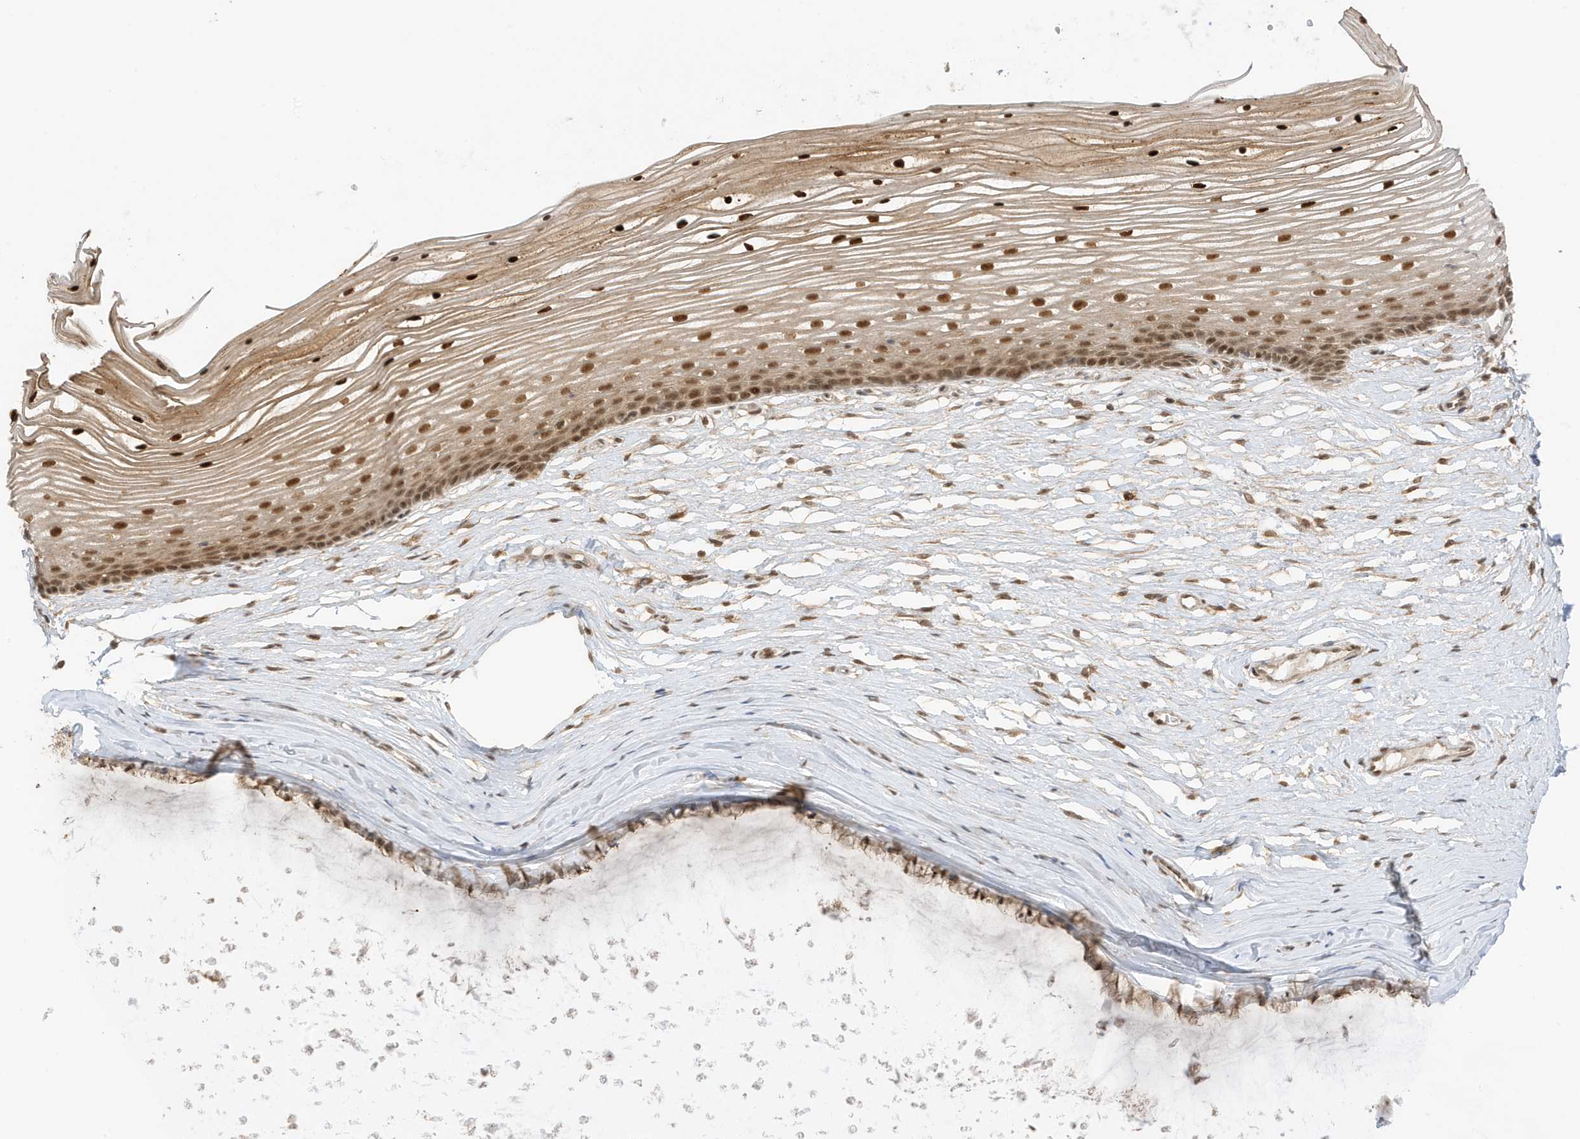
{"staining": {"intensity": "strong", "quantity": "25%-75%", "location": "nuclear"}, "tissue": "vagina", "cell_type": "Squamous epithelial cells", "image_type": "normal", "snomed": [{"axis": "morphology", "description": "Normal tissue, NOS"}, {"axis": "topography", "description": "Vagina"}, {"axis": "topography", "description": "Cervix"}], "caption": "Immunohistochemistry of benign human vagina exhibits high levels of strong nuclear positivity in about 25%-75% of squamous epithelial cells.", "gene": "ZBTB41", "patient": {"sex": "female", "age": 40}}